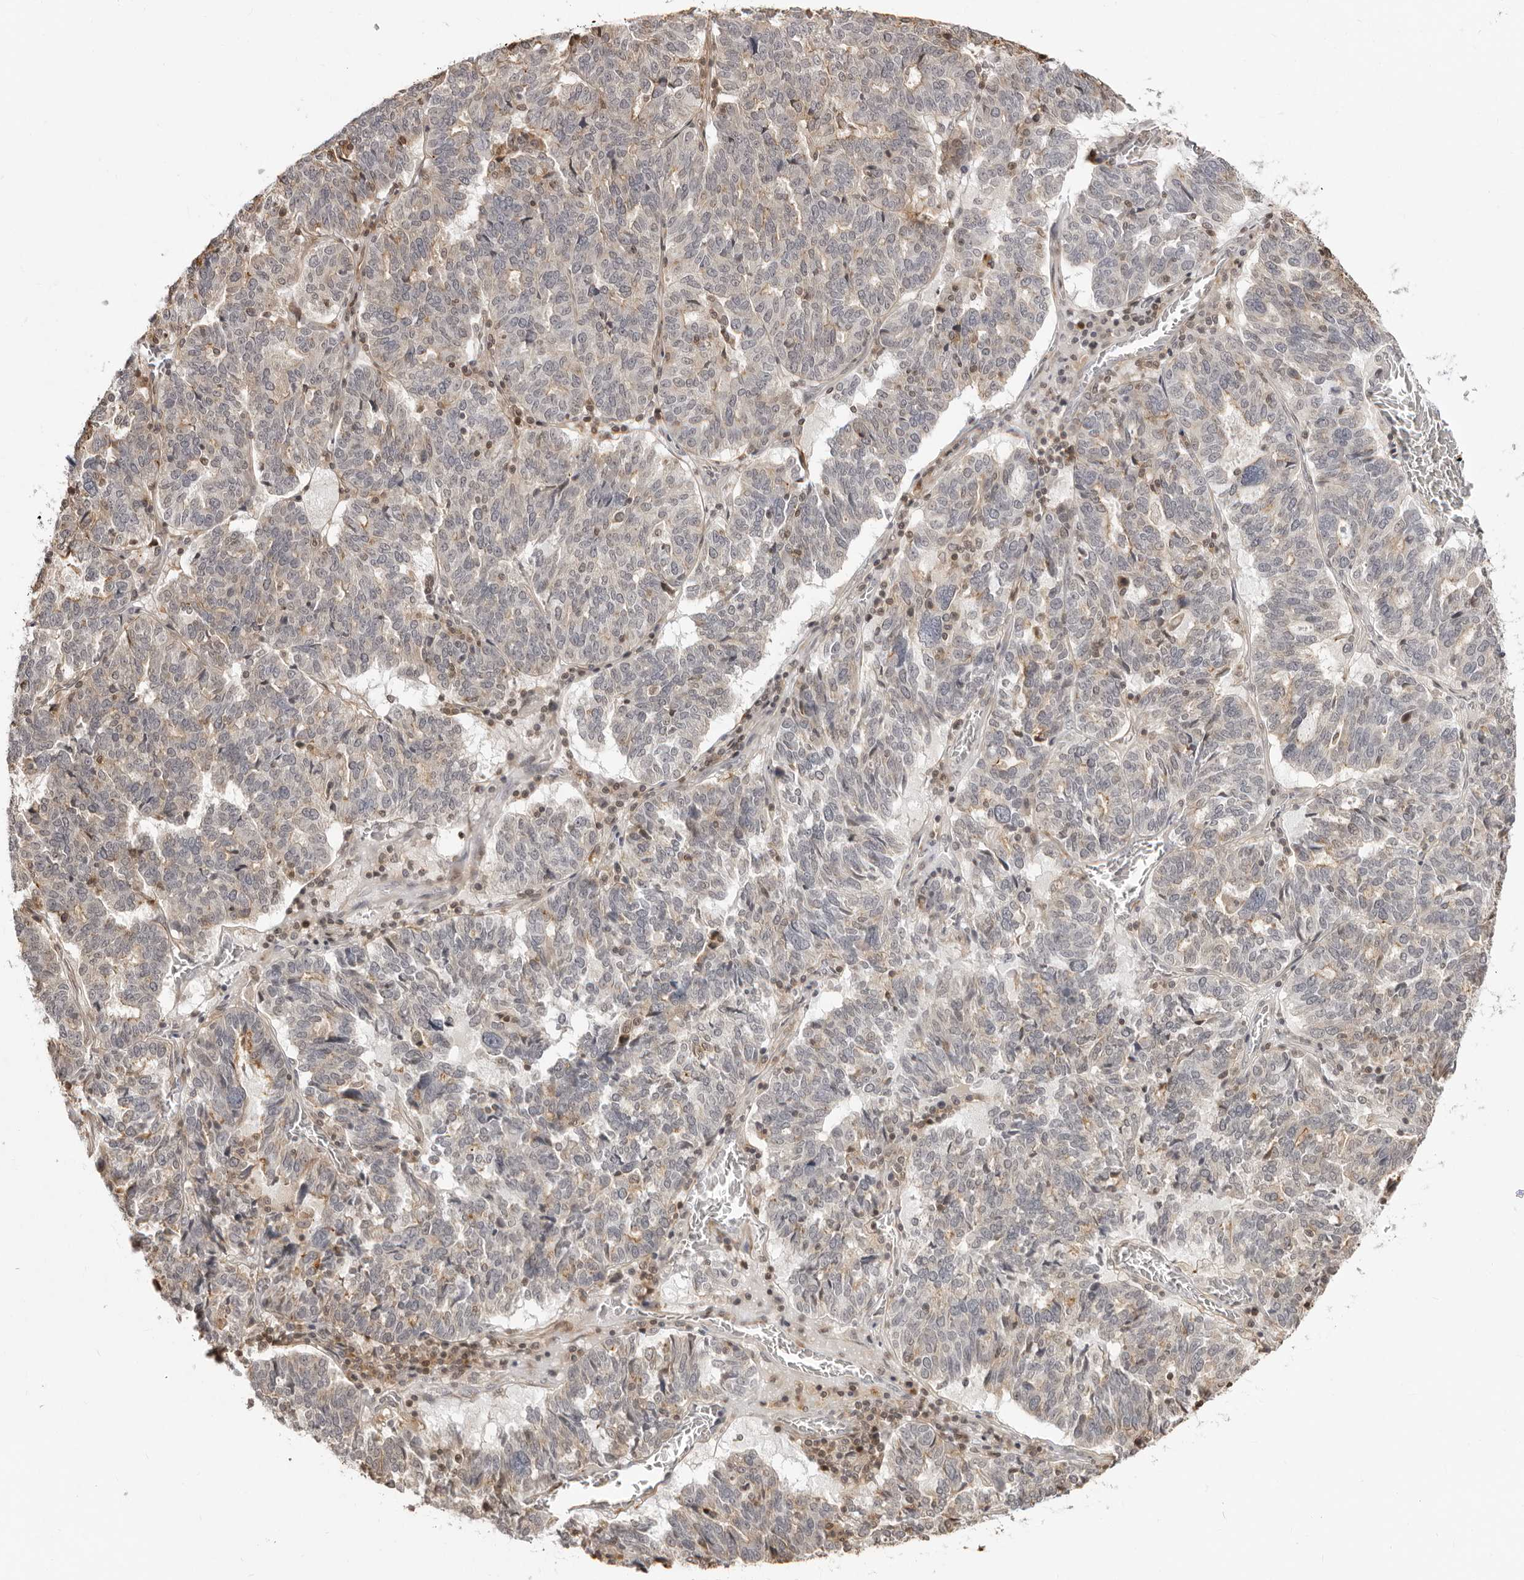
{"staining": {"intensity": "weak", "quantity": "<25%", "location": "cytoplasmic/membranous"}, "tissue": "ovarian cancer", "cell_type": "Tumor cells", "image_type": "cancer", "snomed": [{"axis": "morphology", "description": "Cystadenocarcinoma, serous, NOS"}, {"axis": "topography", "description": "Ovary"}], "caption": "An image of human ovarian cancer (serous cystadenocarcinoma) is negative for staining in tumor cells.", "gene": "UNK", "patient": {"sex": "female", "age": 59}}